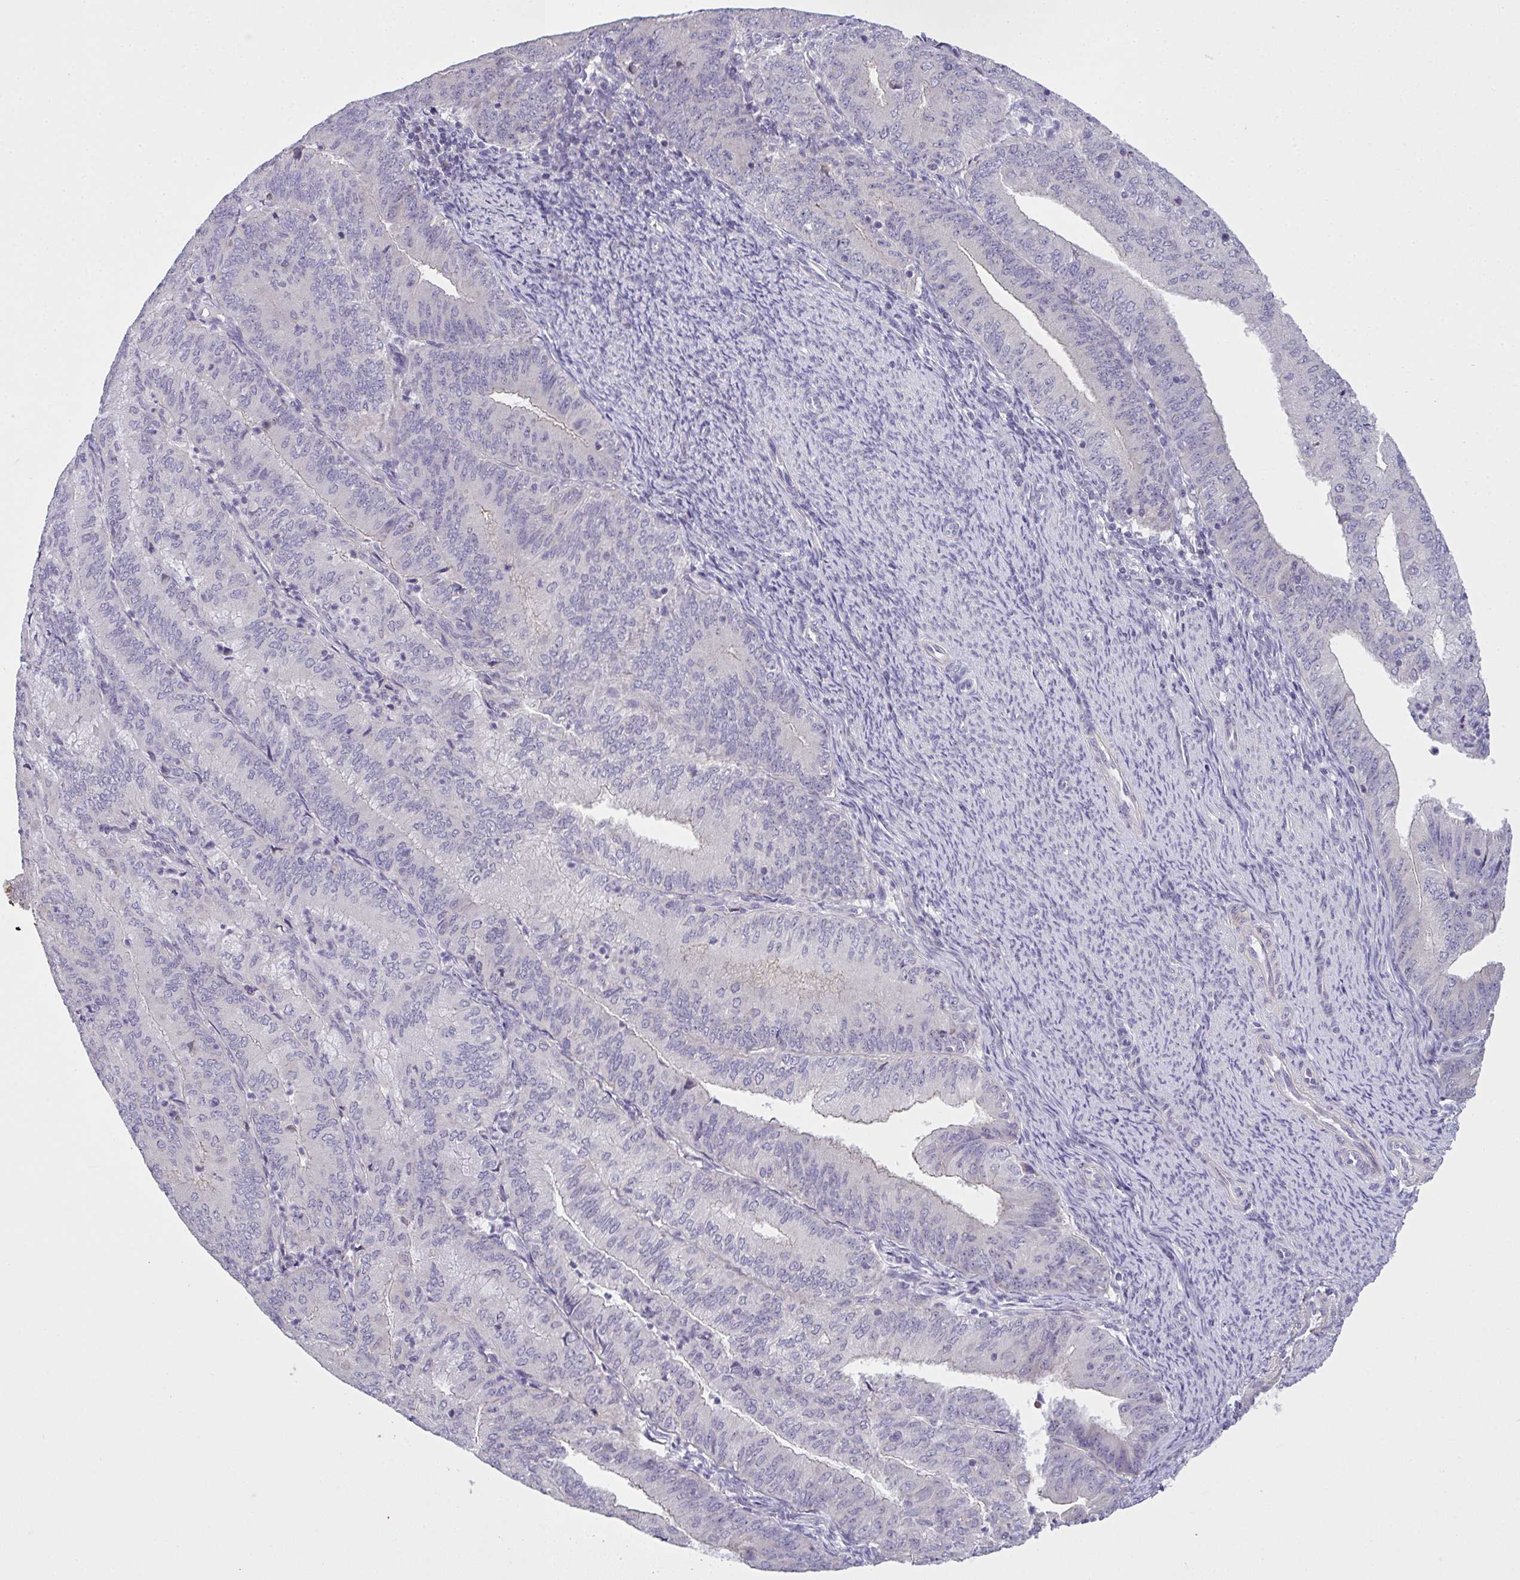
{"staining": {"intensity": "negative", "quantity": "none", "location": "none"}, "tissue": "endometrial cancer", "cell_type": "Tumor cells", "image_type": "cancer", "snomed": [{"axis": "morphology", "description": "Adenocarcinoma, NOS"}, {"axis": "topography", "description": "Endometrium"}], "caption": "IHC photomicrograph of neoplastic tissue: endometrial cancer (adenocarcinoma) stained with DAB (3,3'-diaminobenzidine) reveals no significant protein positivity in tumor cells.", "gene": "NT5C1A", "patient": {"sex": "female", "age": 57}}